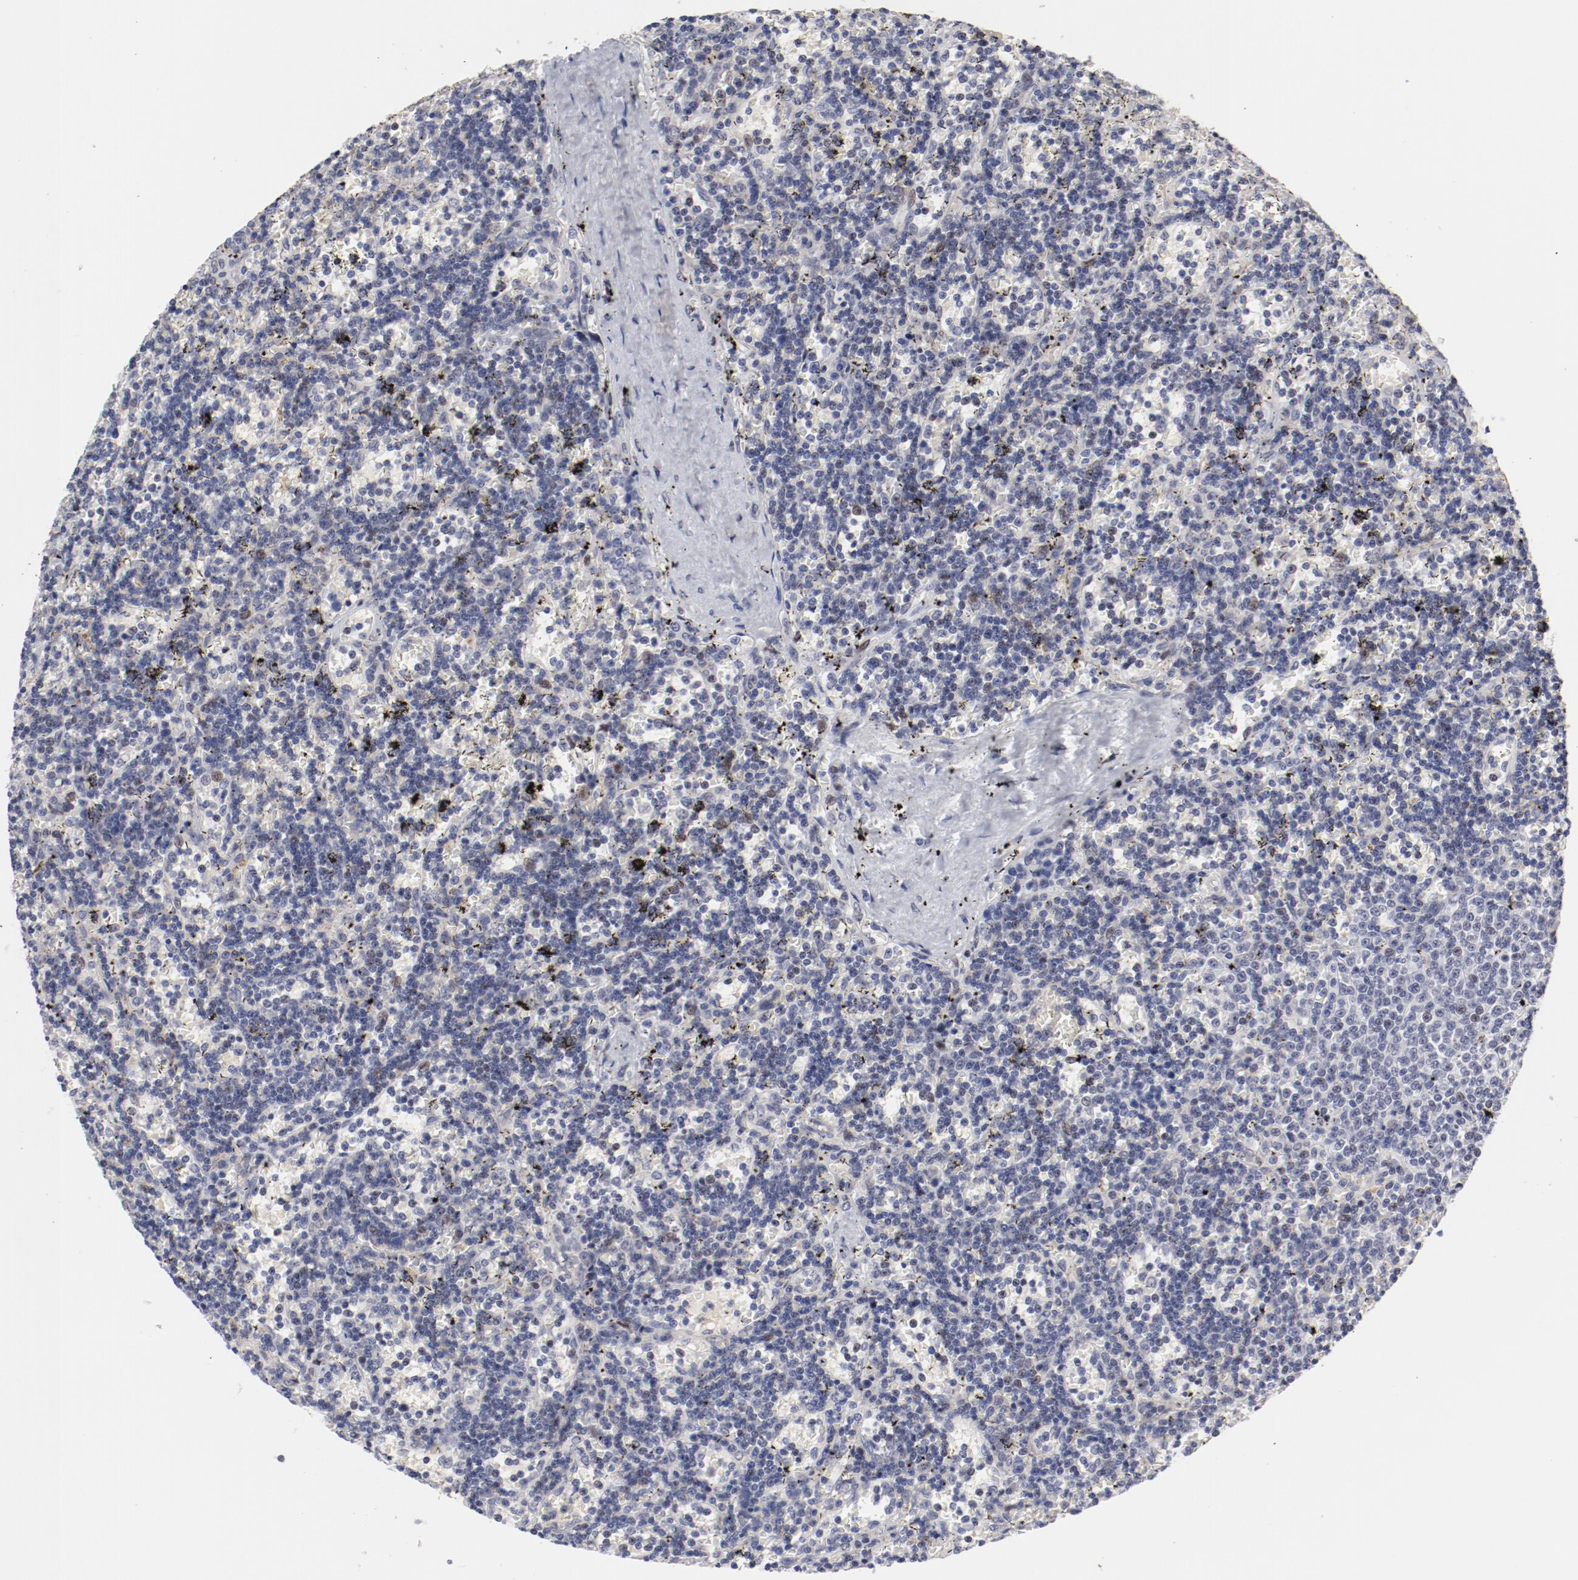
{"staining": {"intensity": "negative", "quantity": "none", "location": "none"}, "tissue": "lymphoma", "cell_type": "Tumor cells", "image_type": "cancer", "snomed": [{"axis": "morphology", "description": "Malignant lymphoma, non-Hodgkin's type, Low grade"}, {"axis": "topography", "description": "Spleen"}], "caption": "IHC of low-grade malignant lymphoma, non-Hodgkin's type shows no positivity in tumor cells.", "gene": "FSCB", "patient": {"sex": "male", "age": 60}}